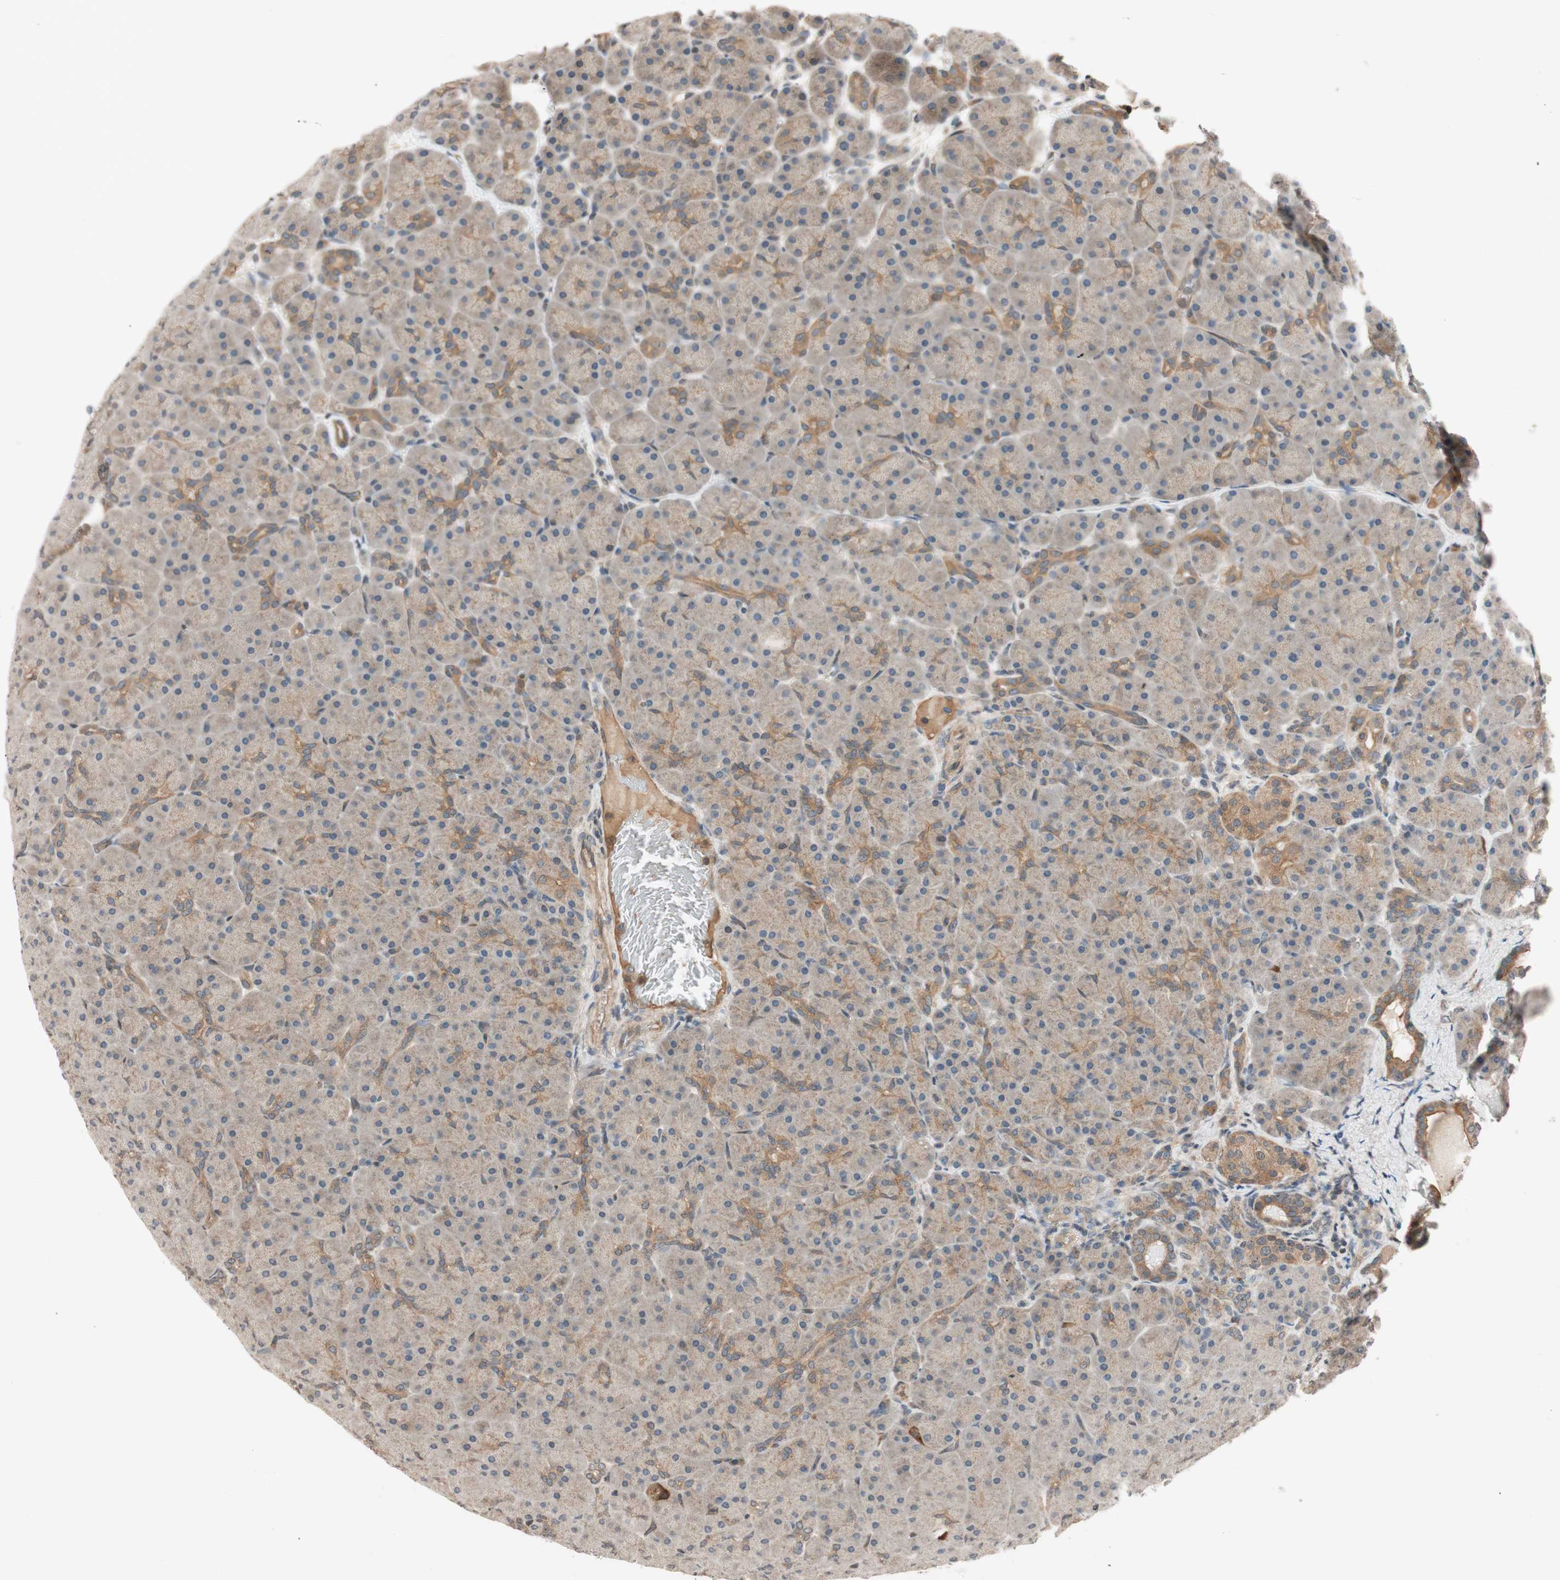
{"staining": {"intensity": "moderate", "quantity": "25%-75%", "location": "cytoplasmic/membranous"}, "tissue": "pancreas", "cell_type": "Exocrine glandular cells", "image_type": "normal", "snomed": [{"axis": "morphology", "description": "Normal tissue, NOS"}, {"axis": "topography", "description": "Pancreas"}], "caption": "Immunohistochemistry (IHC) image of unremarkable human pancreas stained for a protein (brown), which shows medium levels of moderate cytoplasmic/membranous positivity in about 25%-75% of exocrine glandular cells.", "gene": "GCLM", "patient": {"sex": "male", "age": 66}}